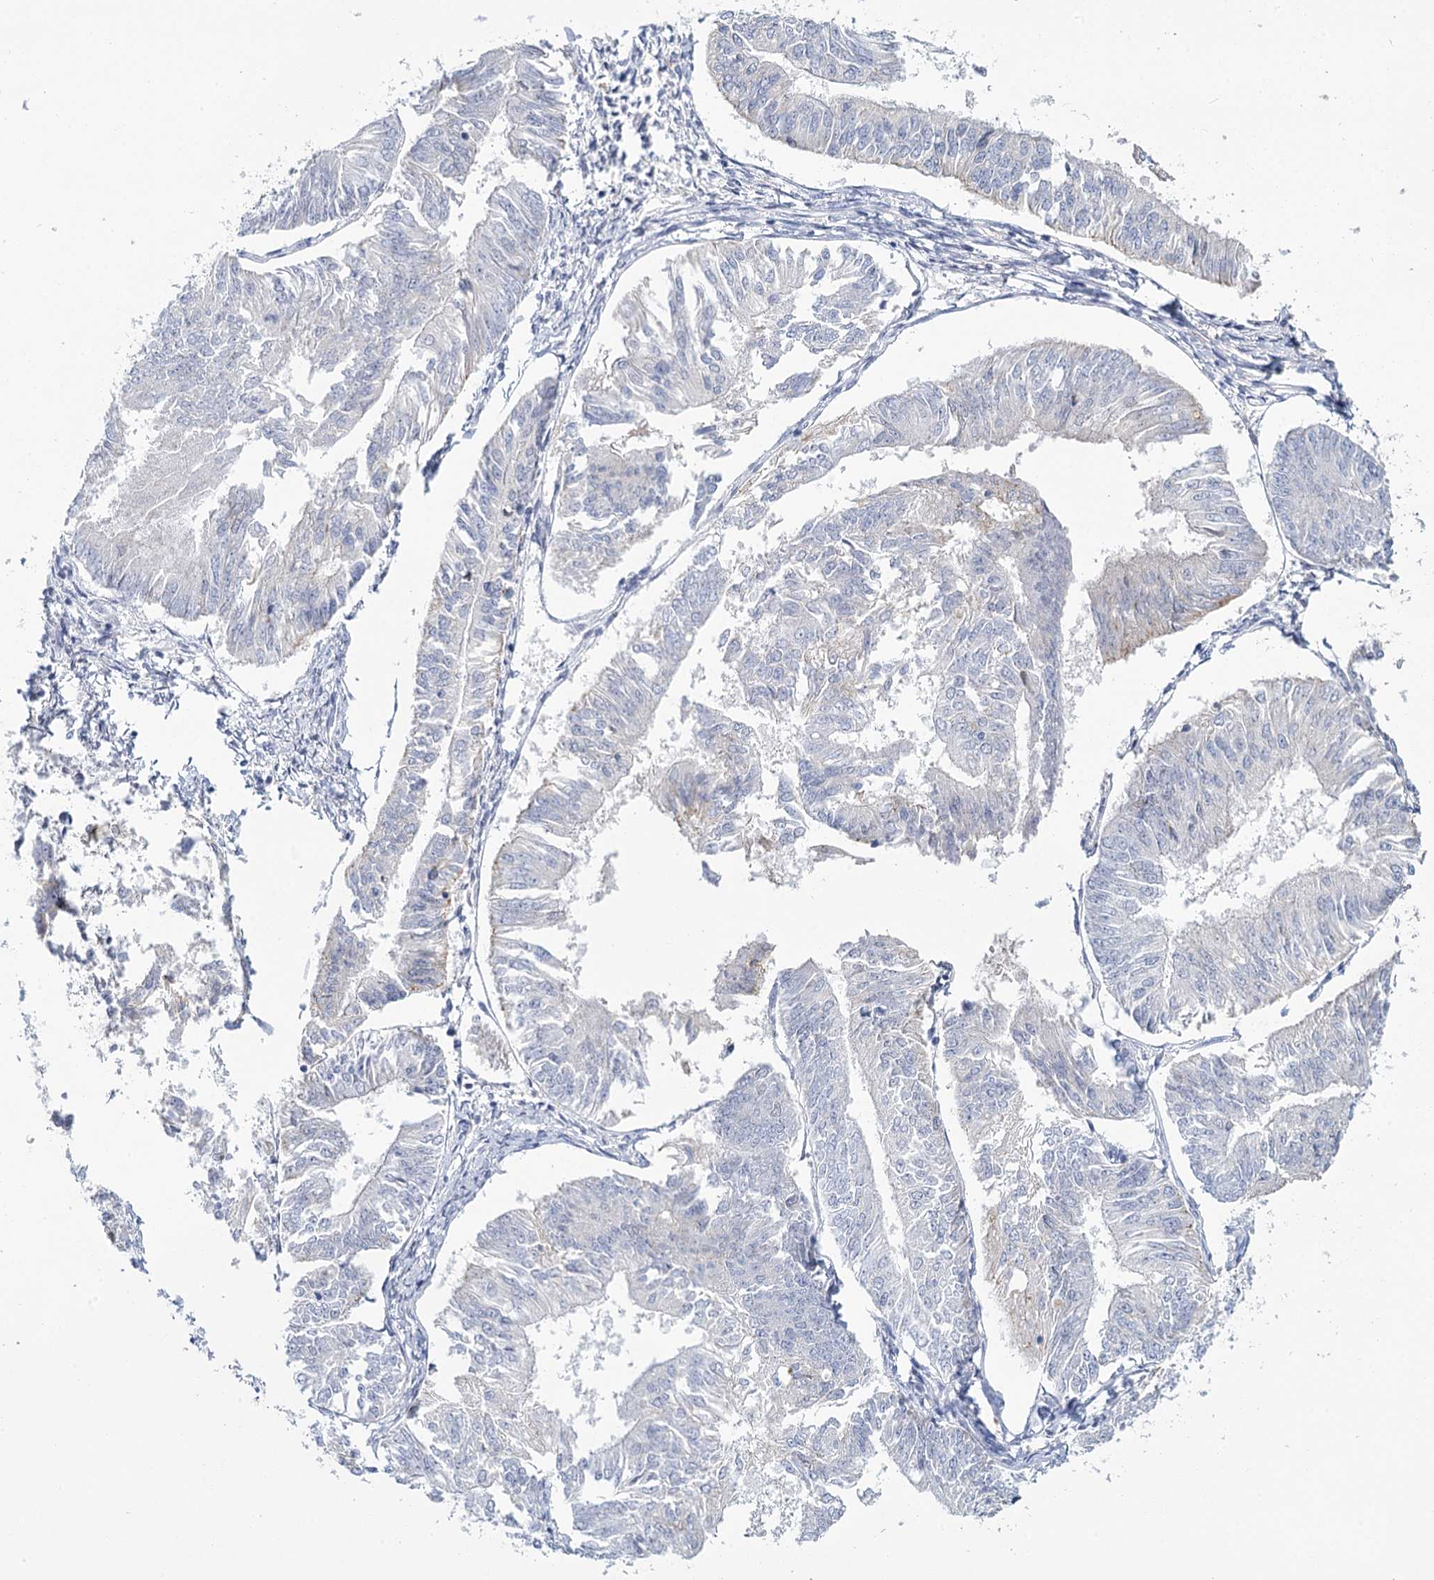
{"staining": {"intensity": "negative", "quantity": "none", "location": "none"}, "tissue": "endometrial cancer", "cell_type": "Tumor cells", "image_type": "cancer", "snomed": [{"axis": "morphology", "description": "Adenocarcinoma, NOS"}, {"axis": "topography", "description": "Endometrium"}], "caption": "High power microscopy image of an immunohistochemistry image of endometrial cancer, revealing no significant staining in tumor cells.", "gene": "IGSF3", "patient": {"sex": "female", "age": 58}}